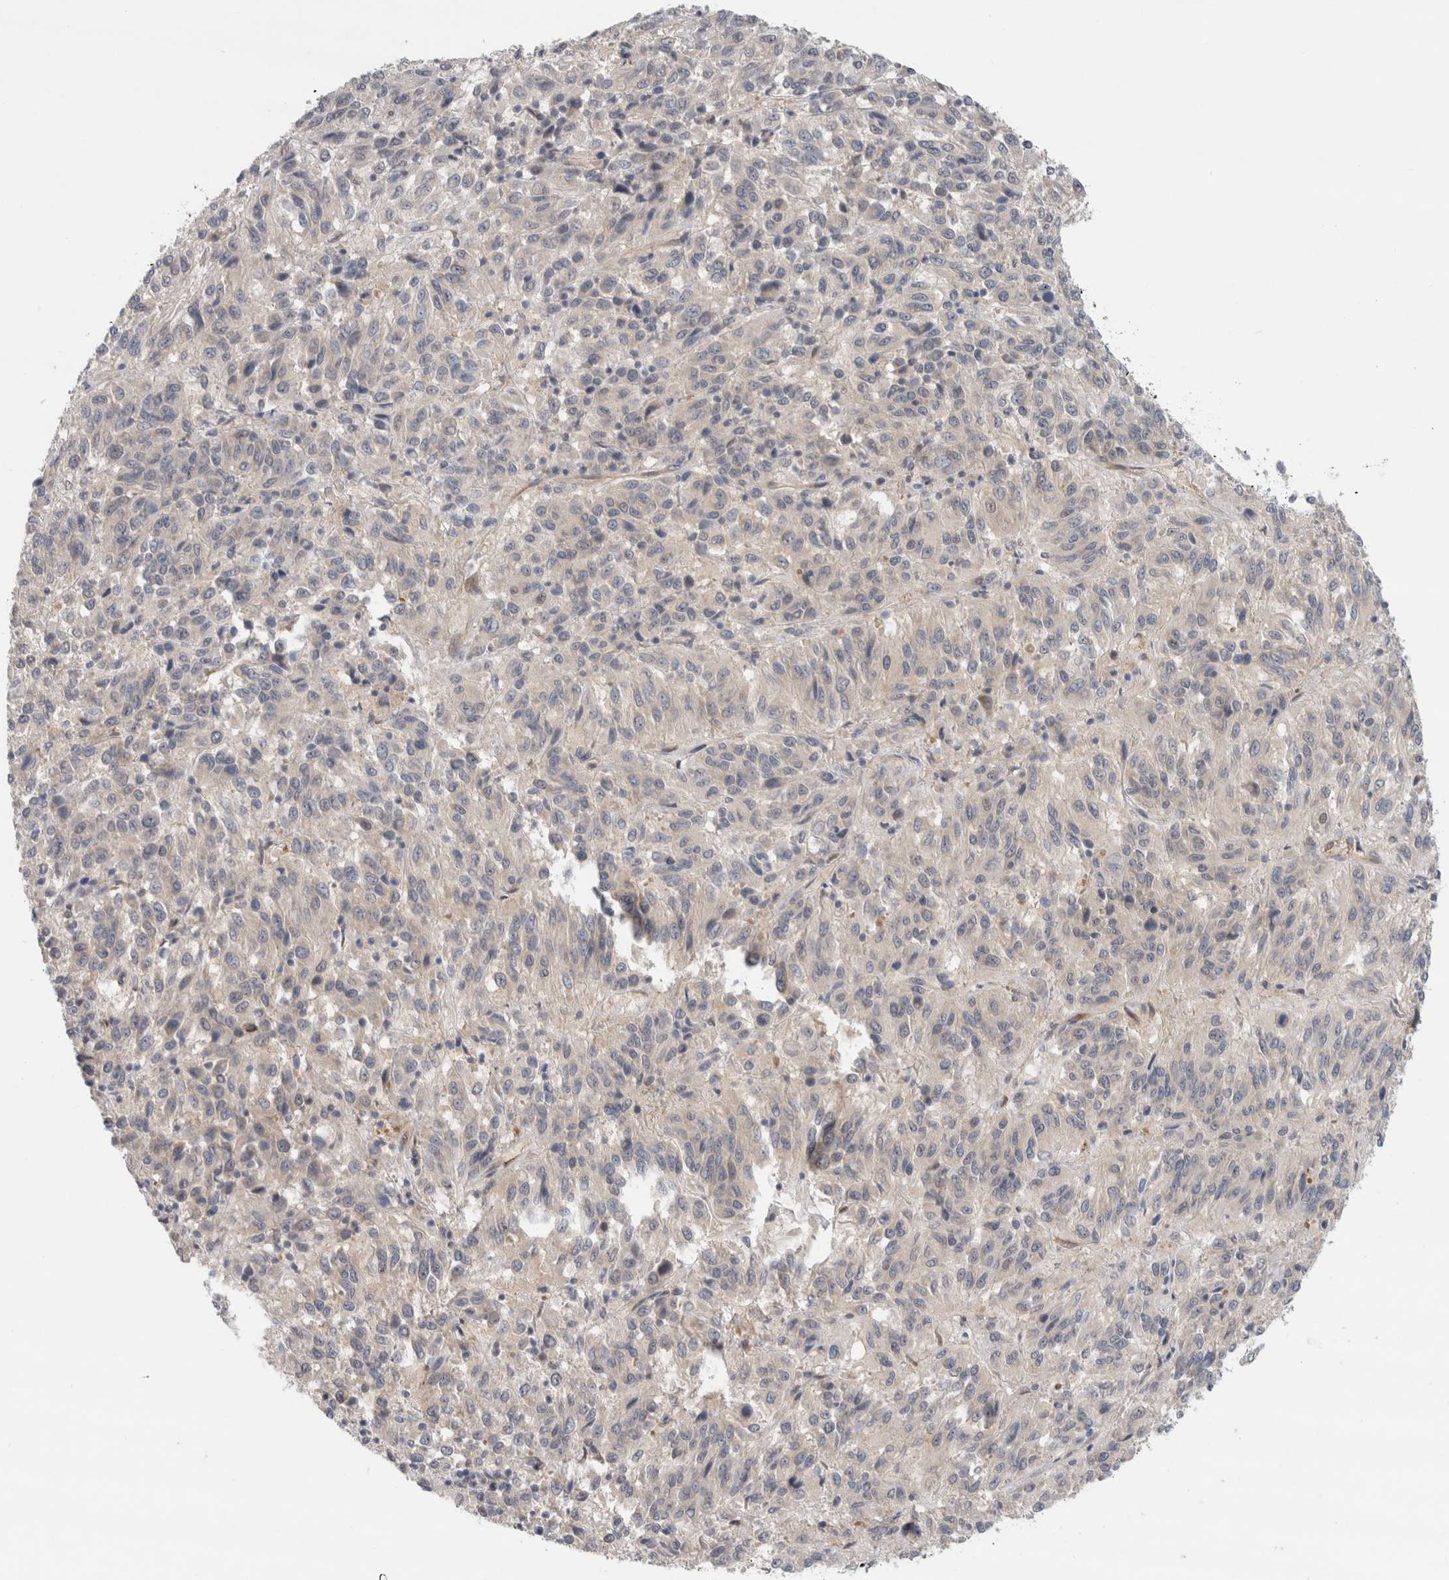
{"staining": {"intensity": "negative", "quantity": "none", "location": "none"}, "tissue": "melanoma", "cell_type": "Tumor cells", "image_type": "cancer", "snomed": [{"axis": "morphology", "description": "Malignant melanoma, Metastatic site"}, {"axis": "topography", "description": "Lung"}], "caption": "Protein analysis of melanoma shows no significant positivity in tumor cells.", "gene": "EIF4G3", "patient": {"sex": "male", "age": 64}}